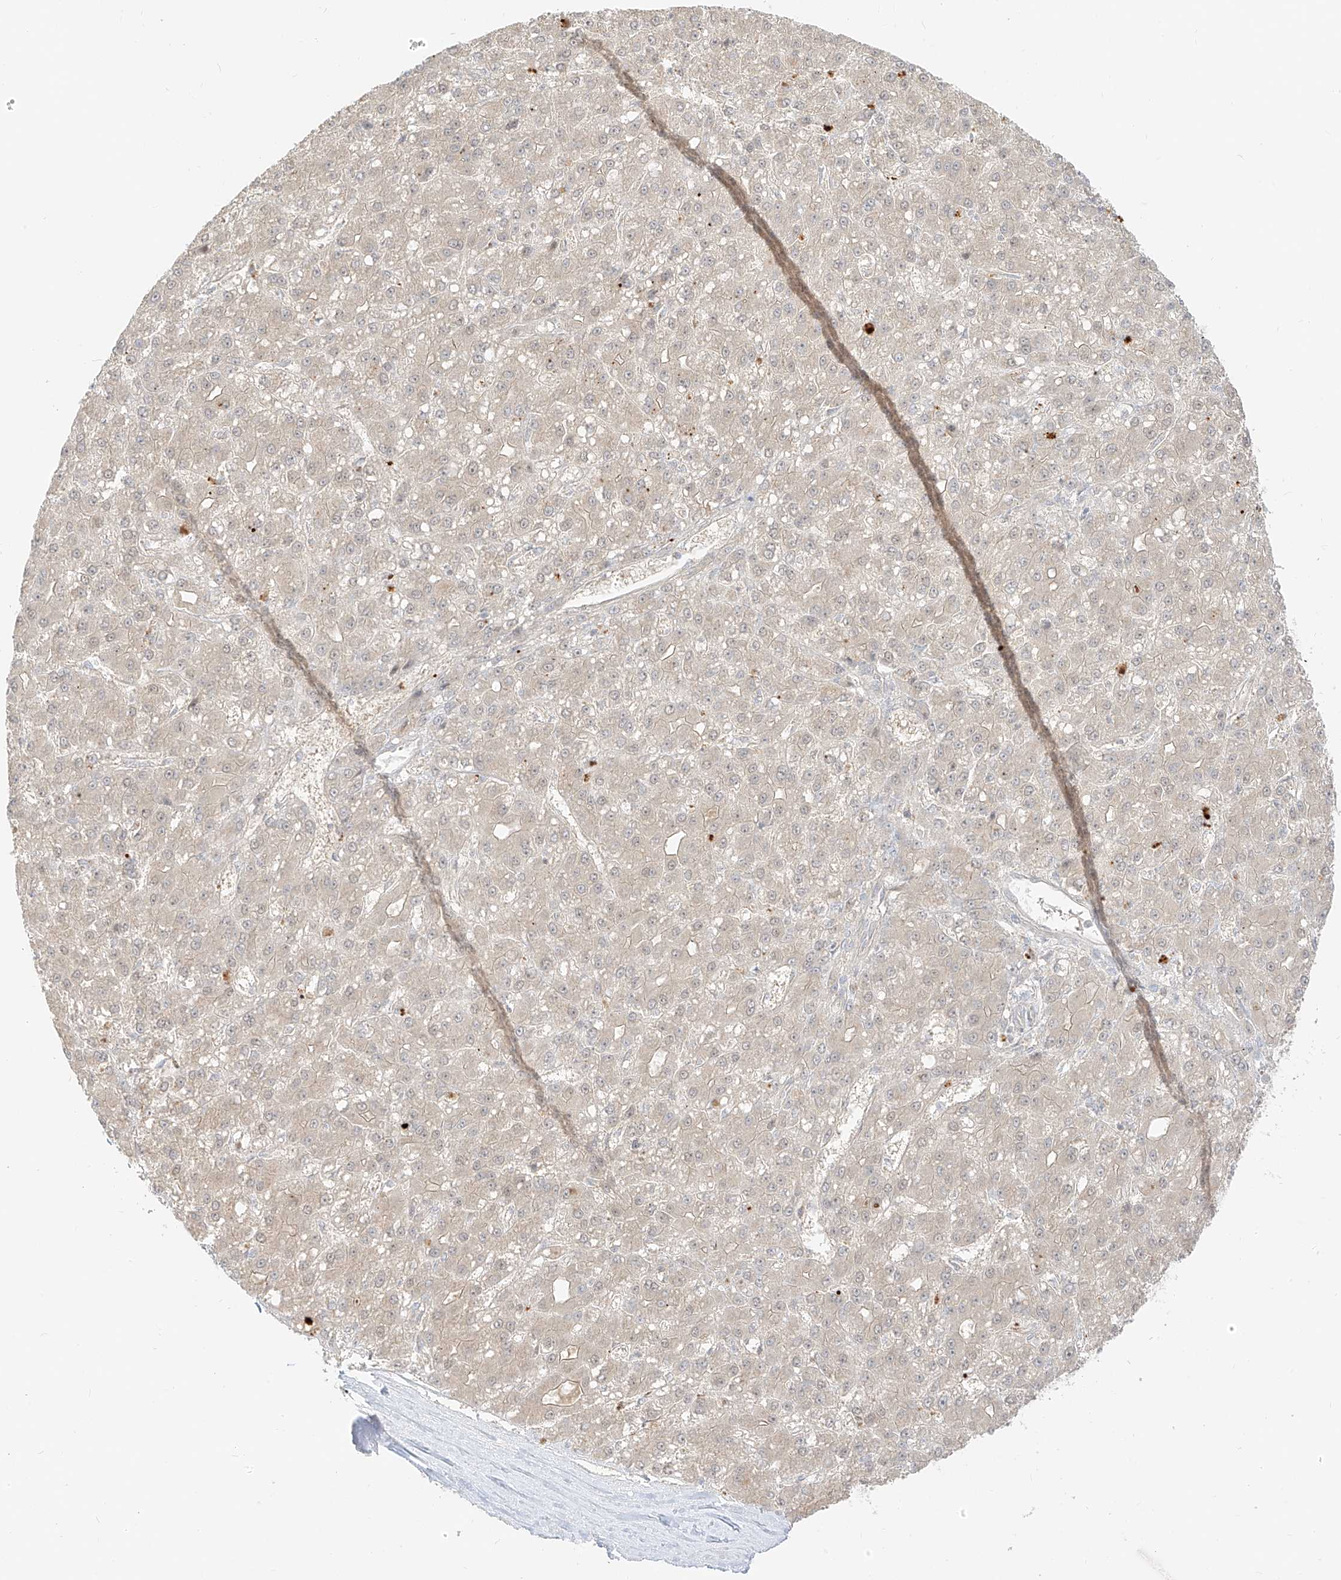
{"staining": {"intensity": "weak", "quantity": "<25%", "location": "cytoplasmic/membranous"}, "tissue": "liver cancer", "cell_type": "Tumor cells", "image_type": "cancer", "snomed": [{"axis": "morphology", "description": "Carcinoma, Hepatocellular, NOS"}, {"axis": "topography", "description": "Liver"}], "caption": "High magnification brightfield microscopy of liver hepatocellular carcinoma stained with DAB (3,3'-diaminobenzidine) (brown) and counterstained with hematoxylin (blue): tumor cells show no significant positivity.", "gene": "LIPT1", "patient": {"sex": "male", "age": 67}}